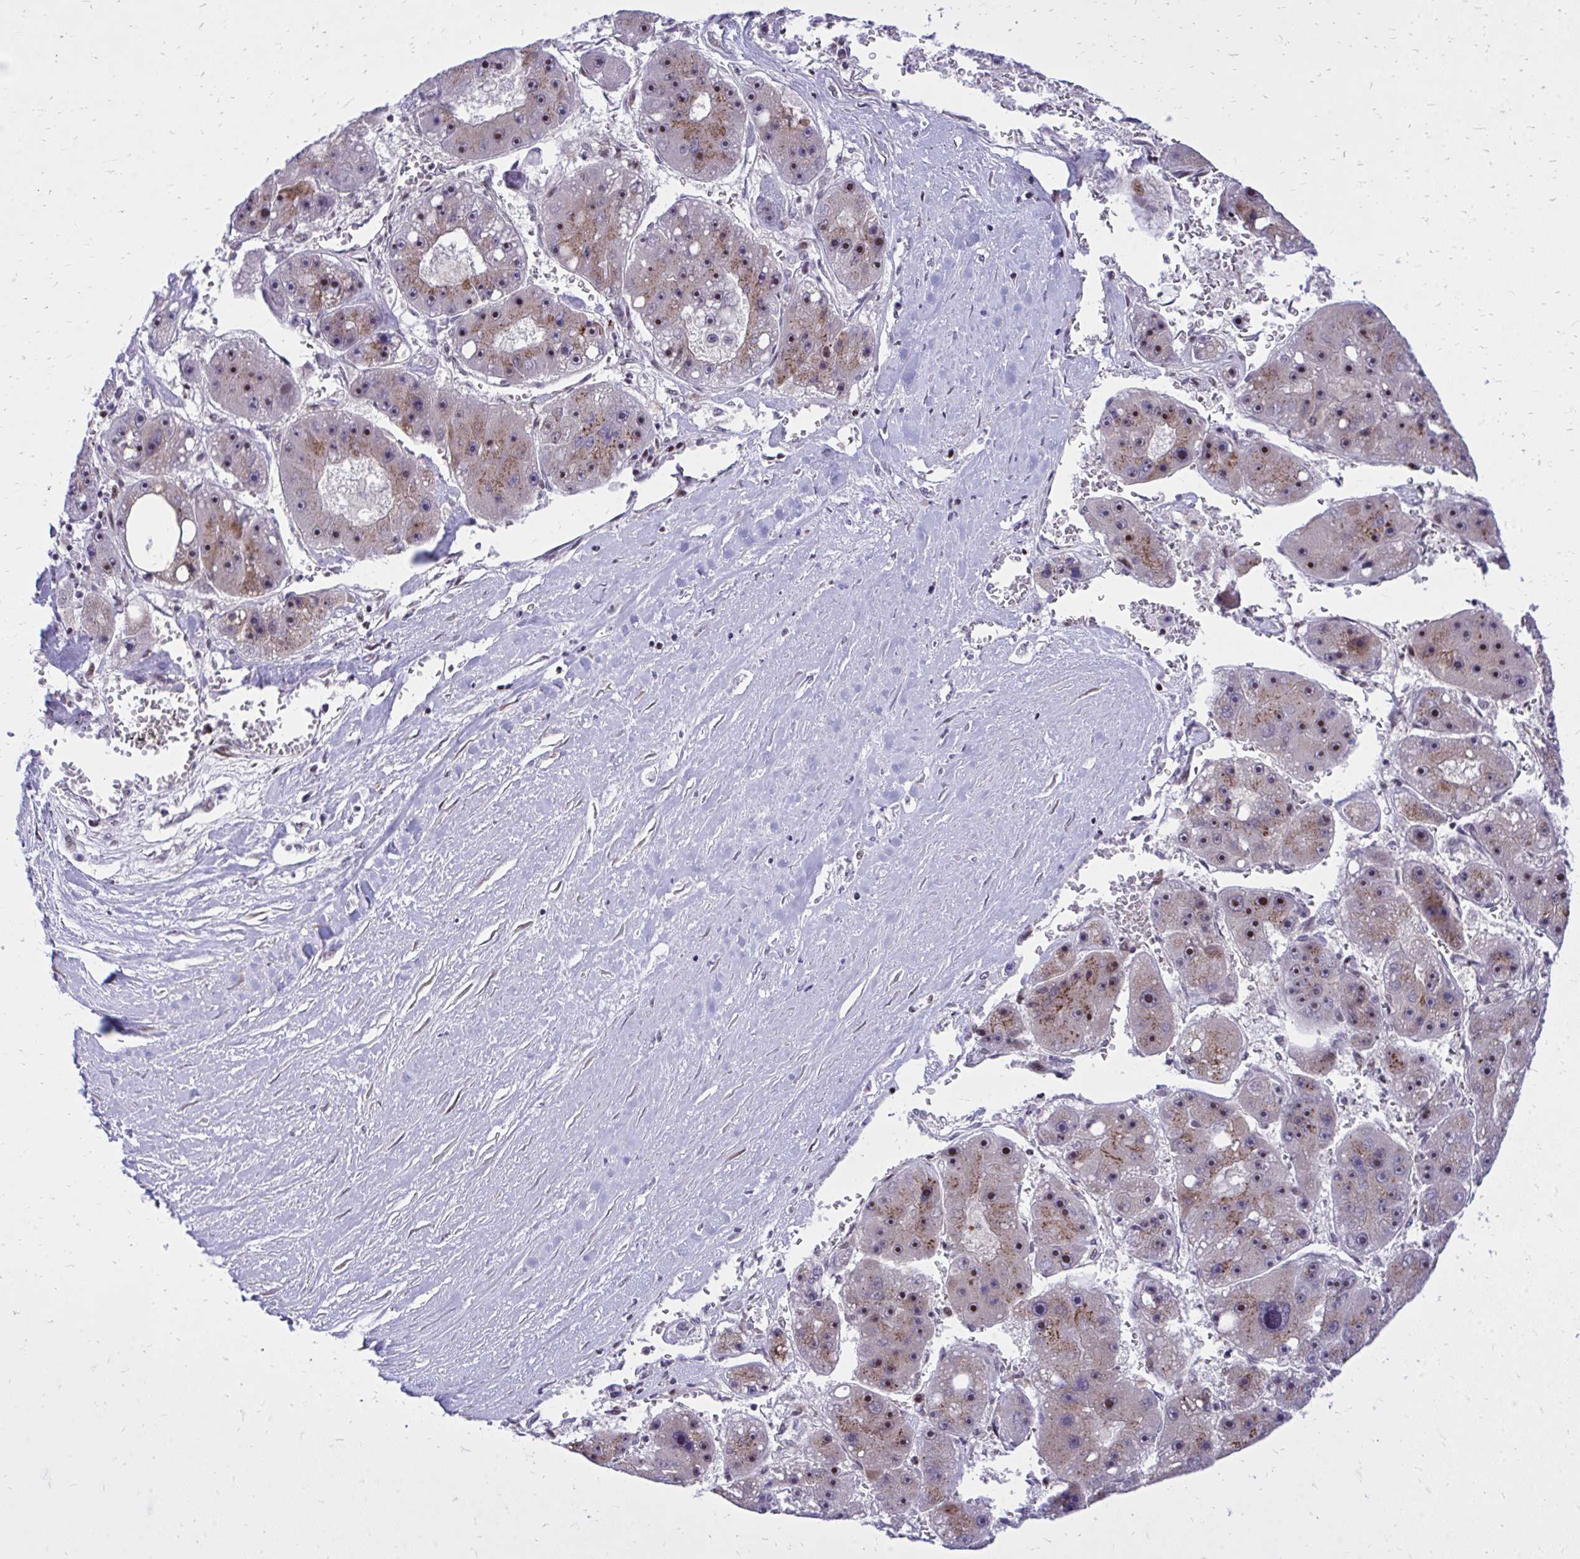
{"staining": {"intensity": "moderate", "quantity": "25%-75%", "location": "cytoplasmic/membranous,nuclear"}, "tissue": "liver cancer", "cell_type": "Tumor cells", "image_type": "cancer", "snomed": [{"axis": "morphology", "description": "Carcinoma, Hepatocellular, NOS"}, {"axis": "topography", "description": "Liver"}], "caption": "Protein staining exhibits moderate cytoplasmic/membranous and nuclear expression in approximately 25%-75% of tumor cells in hepatocellular carcinoma (liver).", "gene": "C14orf39", "patient": {"sex": "female", "age": 61}}